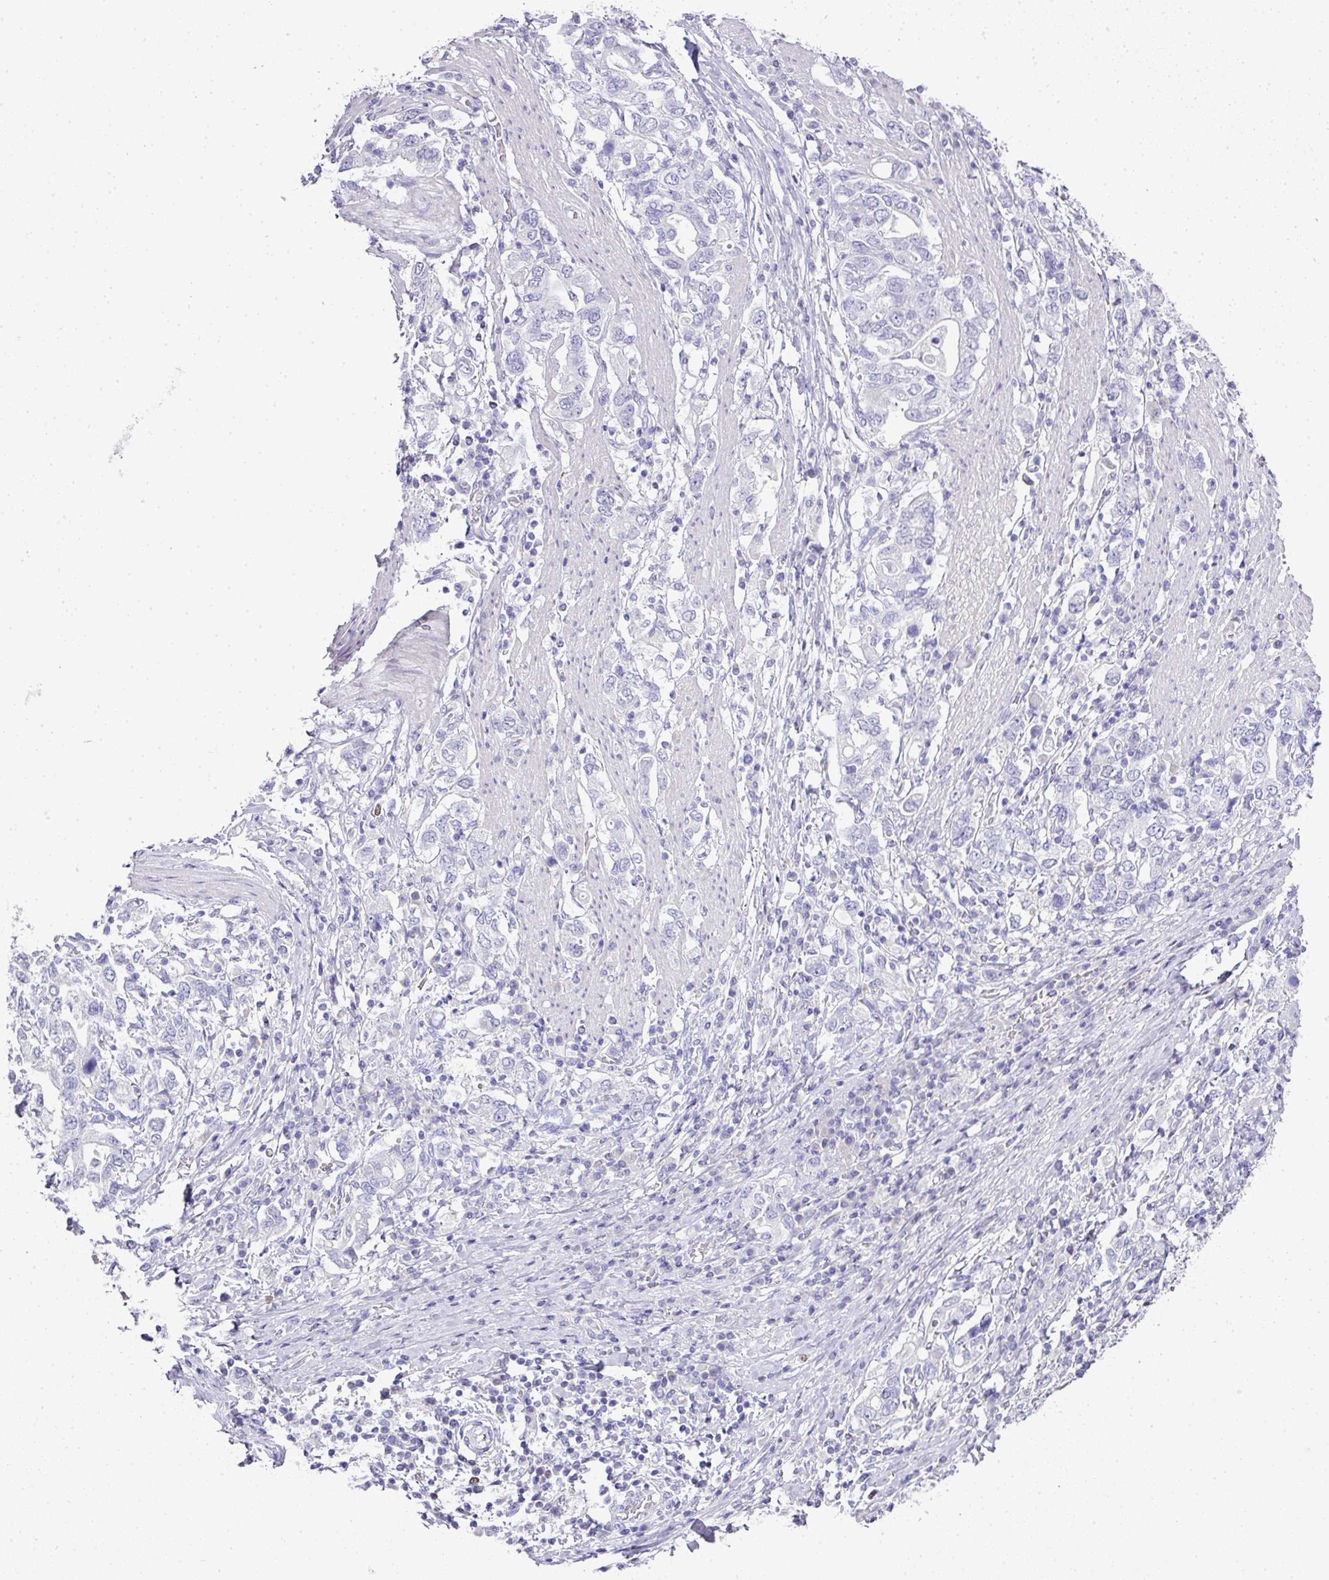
{"staining": {"intensity": "negative", "quantity": "none", "location": "none"}, "tissue": "stomach cancer", "cell_type": "Tumor cells", "image_type": "cancer", "snomed": [{"axis": "morphology", "description": "Adenocarcinoma, NOS"}, {"axis": "topography", "description": "Stomach, upper"}, {"axis": "topography", "description": "Stomach"}], "caption": "An IHC image of stomach cancer (adenocarcinoma) is shown. There is no staining in tumor cells of stomach cancer (adenocarcinoma).", "gene": "BCL11A", "patient": {"sex": "male", "age": 62}}